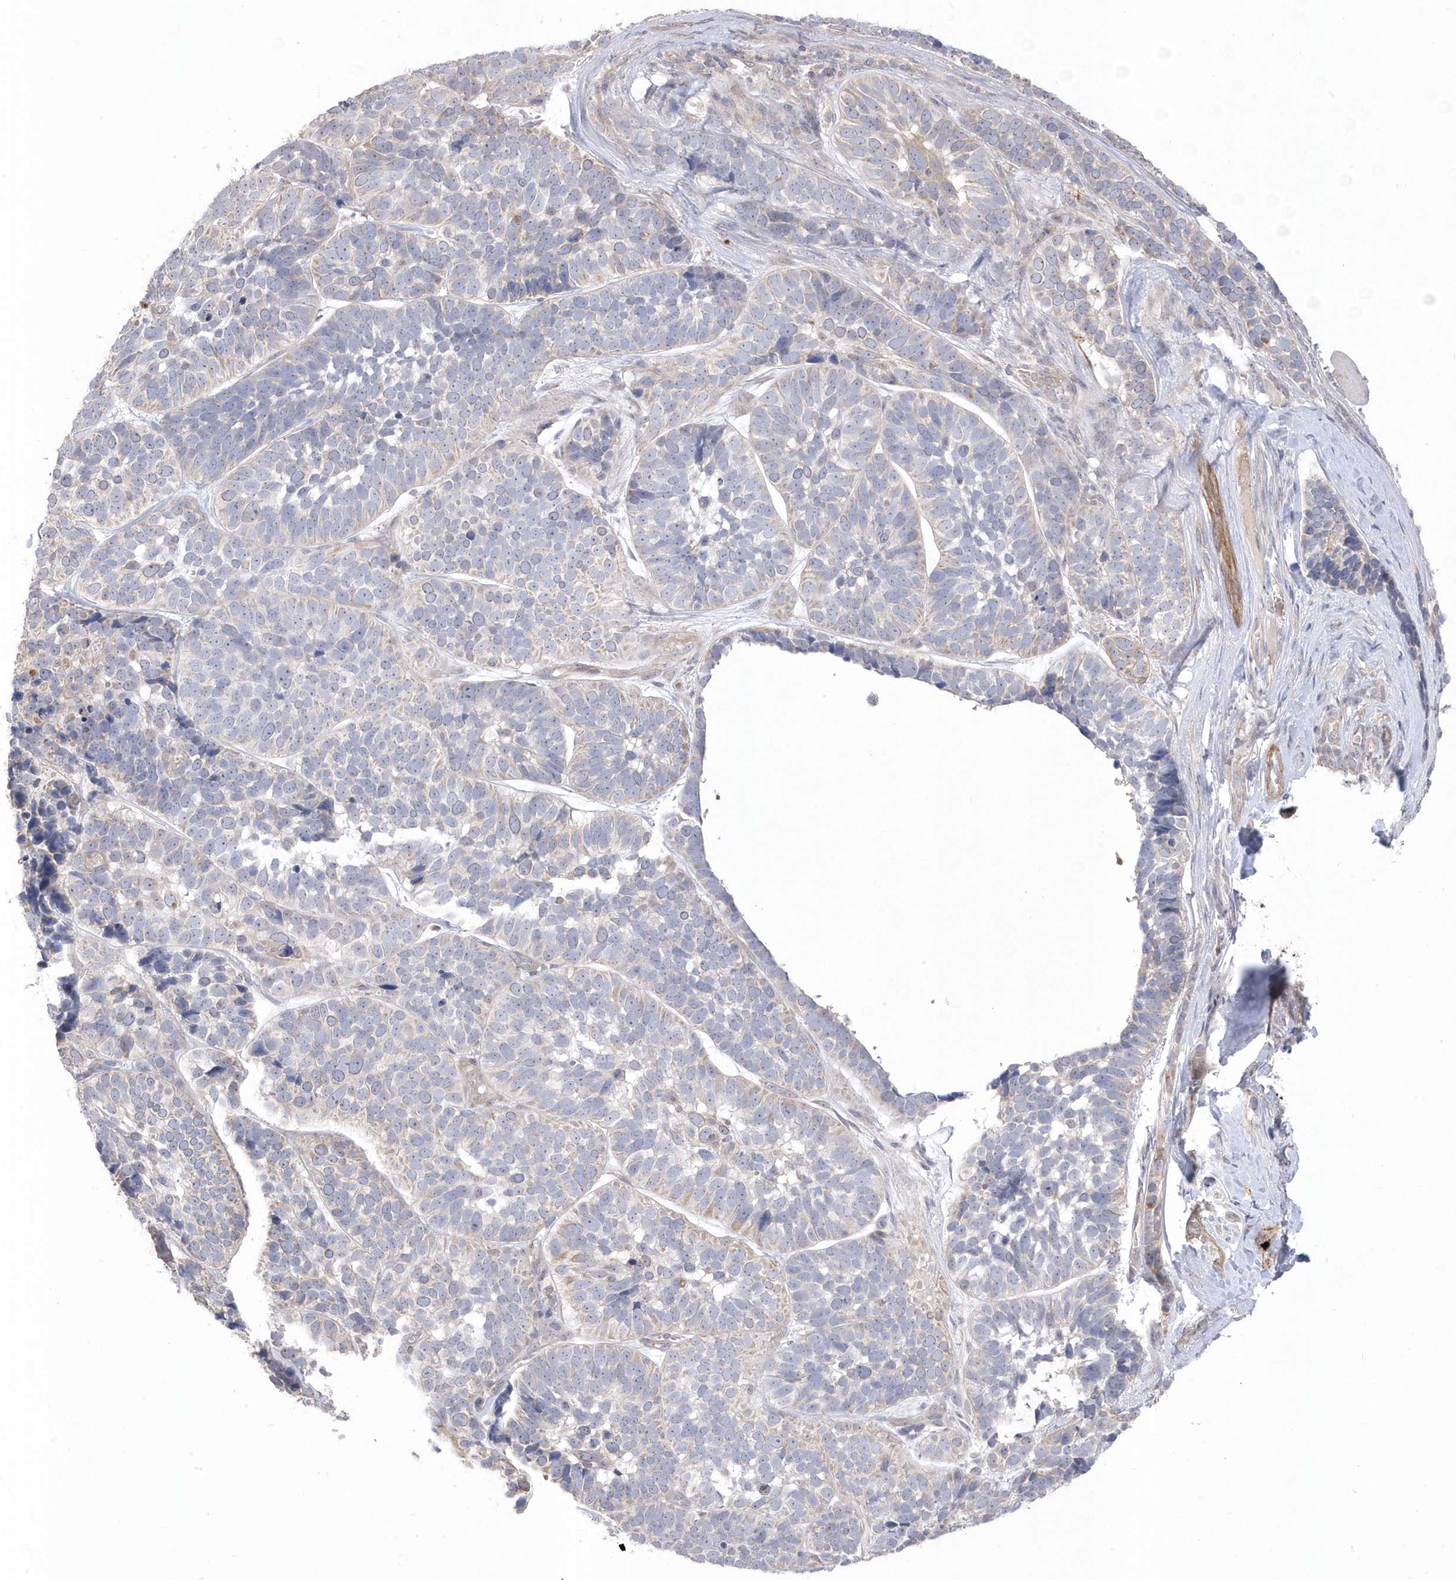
{"staining": {"intensity": "negative", "quantity": "none", "location": "none"}, "tissue": "skin cancer", "cell_type": "Tumor cells", "image_type": "cancer", "snomed": [{"axis": "morphology", "description": "Basal cell carcinoma"}, {"axis": "topography", "description": "Skin"}], "caption": "A high-resolution image shows immunohistochemistry (IHC) staining of skin cancer (basal cell carcinoma), which demonstrates no significant expression in tumor cells. Brightfield microscopy of immunohistochemistry (IHC) stained with DAB (brown) and hematoxylin (blue), captured at high magnification.", "gene": "GTPBP6", "patient": {"sex": "male", "age": 62}}